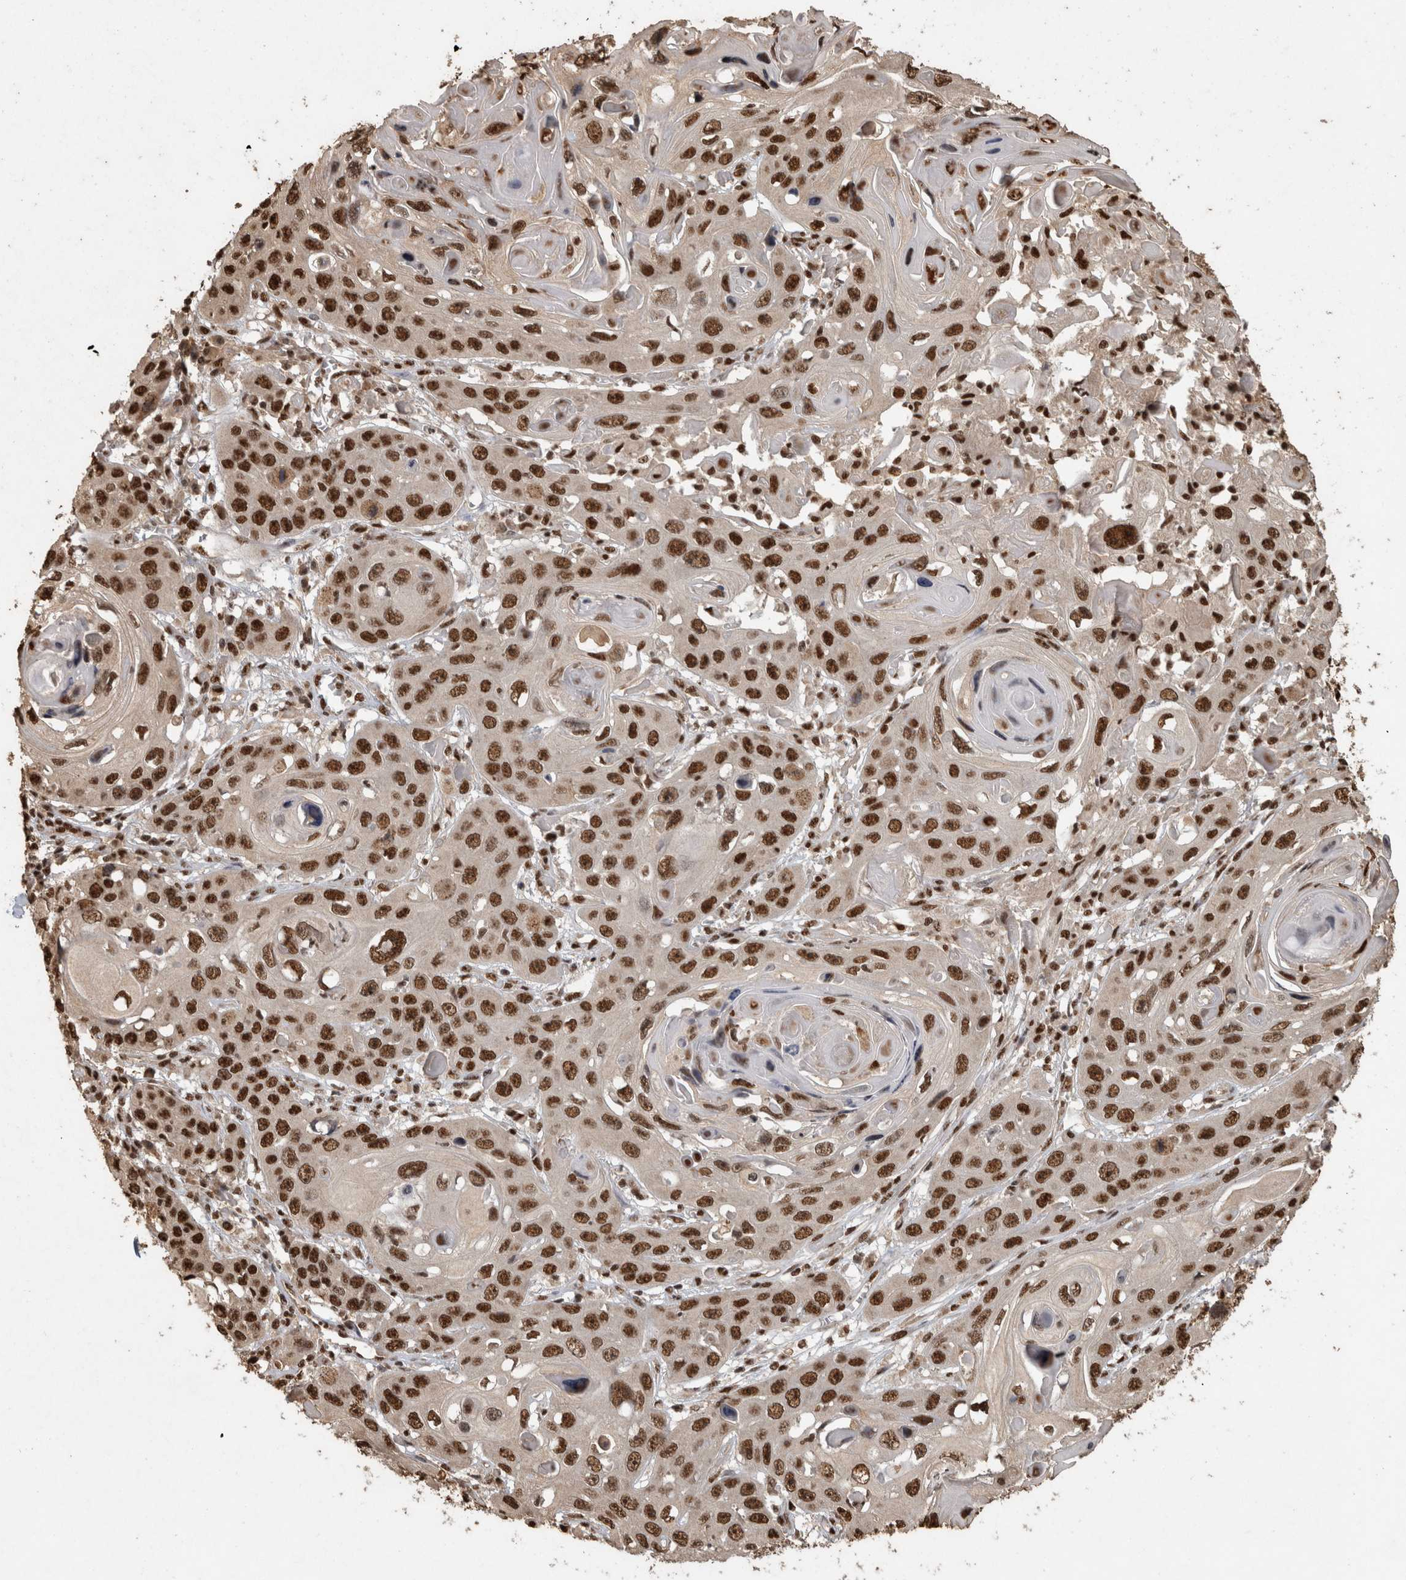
{"staining": {"intensity": "strong", "quantity": ">75%", "location": "nuclear"}, "tissue": "skin cancer", "cell_type": "Tumor cells", "image_type": "cancer", "snomed": [{"axis": "morphology", "description": "Squamous cell carcinoma, NOS"}, {"axis": "topography", "description": "Skin"}], "caption": "Skin cancer (squamous cell carcinoma) stained with DAB immunohistochemistry demonstrates high levels of strong nuclear positivity in about >75% of tumor cells.", "gene": "RAD50", "patient": {"sex": "male", "age": 55}}